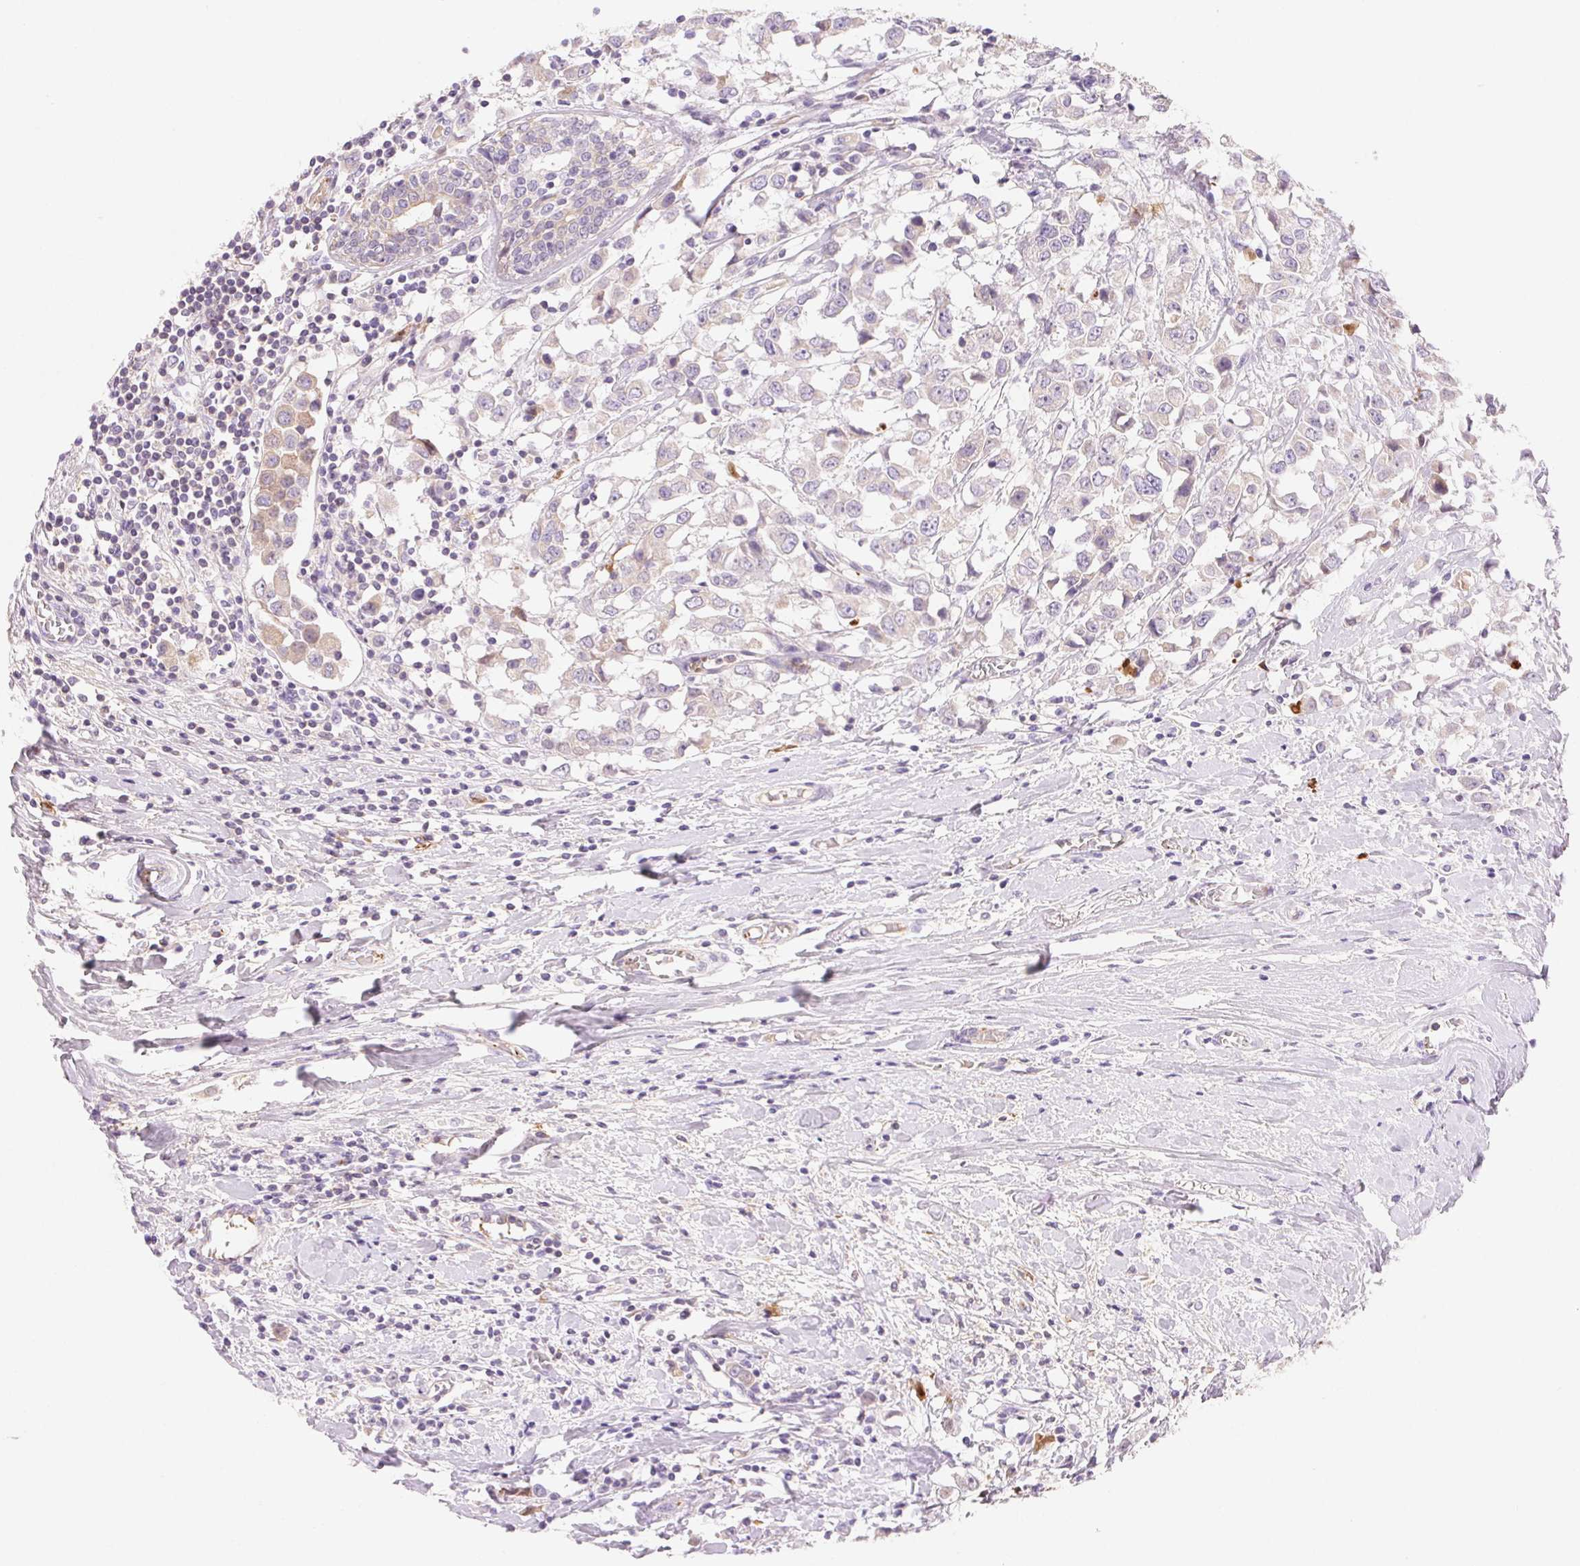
{"staining": {"intensity": "negative", "quantity": "none", "location": "none"}, "tissue": "breast cancer", "cell_type": "Tumor cells", "image_type": "cancer", "snomed": [{"axis": "morphology", "description": "Duct carcinoma"}, {"axis": "topography", "description": "Breast"}], "caption": "The IHC micrograph has no significant positivity in tumor cells of breast cancer tissue.", "gene": "FGA", "patient": {"sex": "female", "age": 61}}